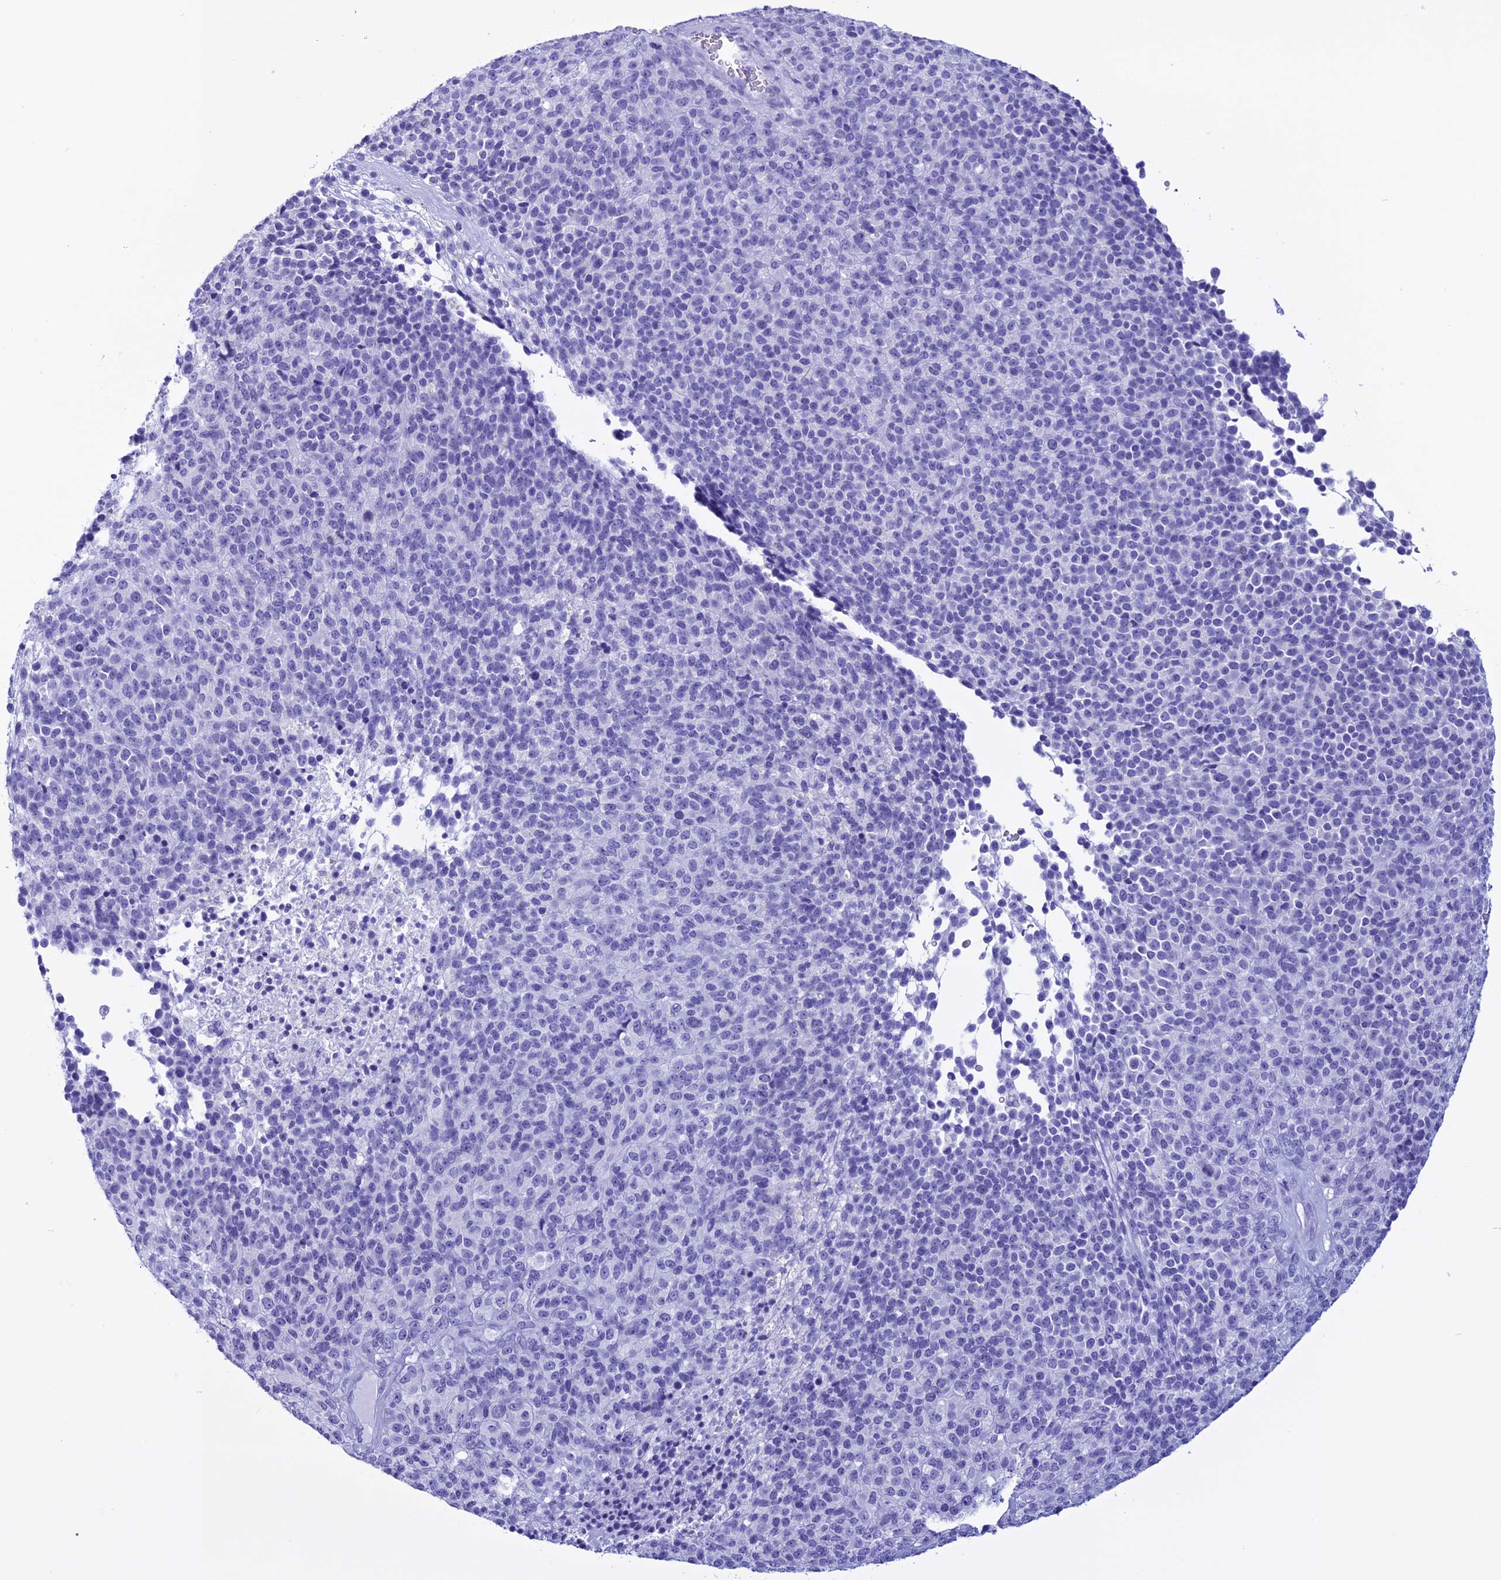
{"staining": {"intensity": "negative", "quantity": "none", "location": "none"}, "tissue": "melanoma", "cell_type": "Tumor cells", "image_type": "cancer", "snomed": [{"axis": "morphology", "description": "Malignant melanoma, Metastatic site"}, {"axis": "topography", "description": "Brain"}], "caption": "Tumor cells show no significant staining in malignant melanoma (metastatic site). (DAB immunohistochemistry (IHC), high magnification).", "gene": "MZB1", "patient": {"sex": "female", "age": 56}}